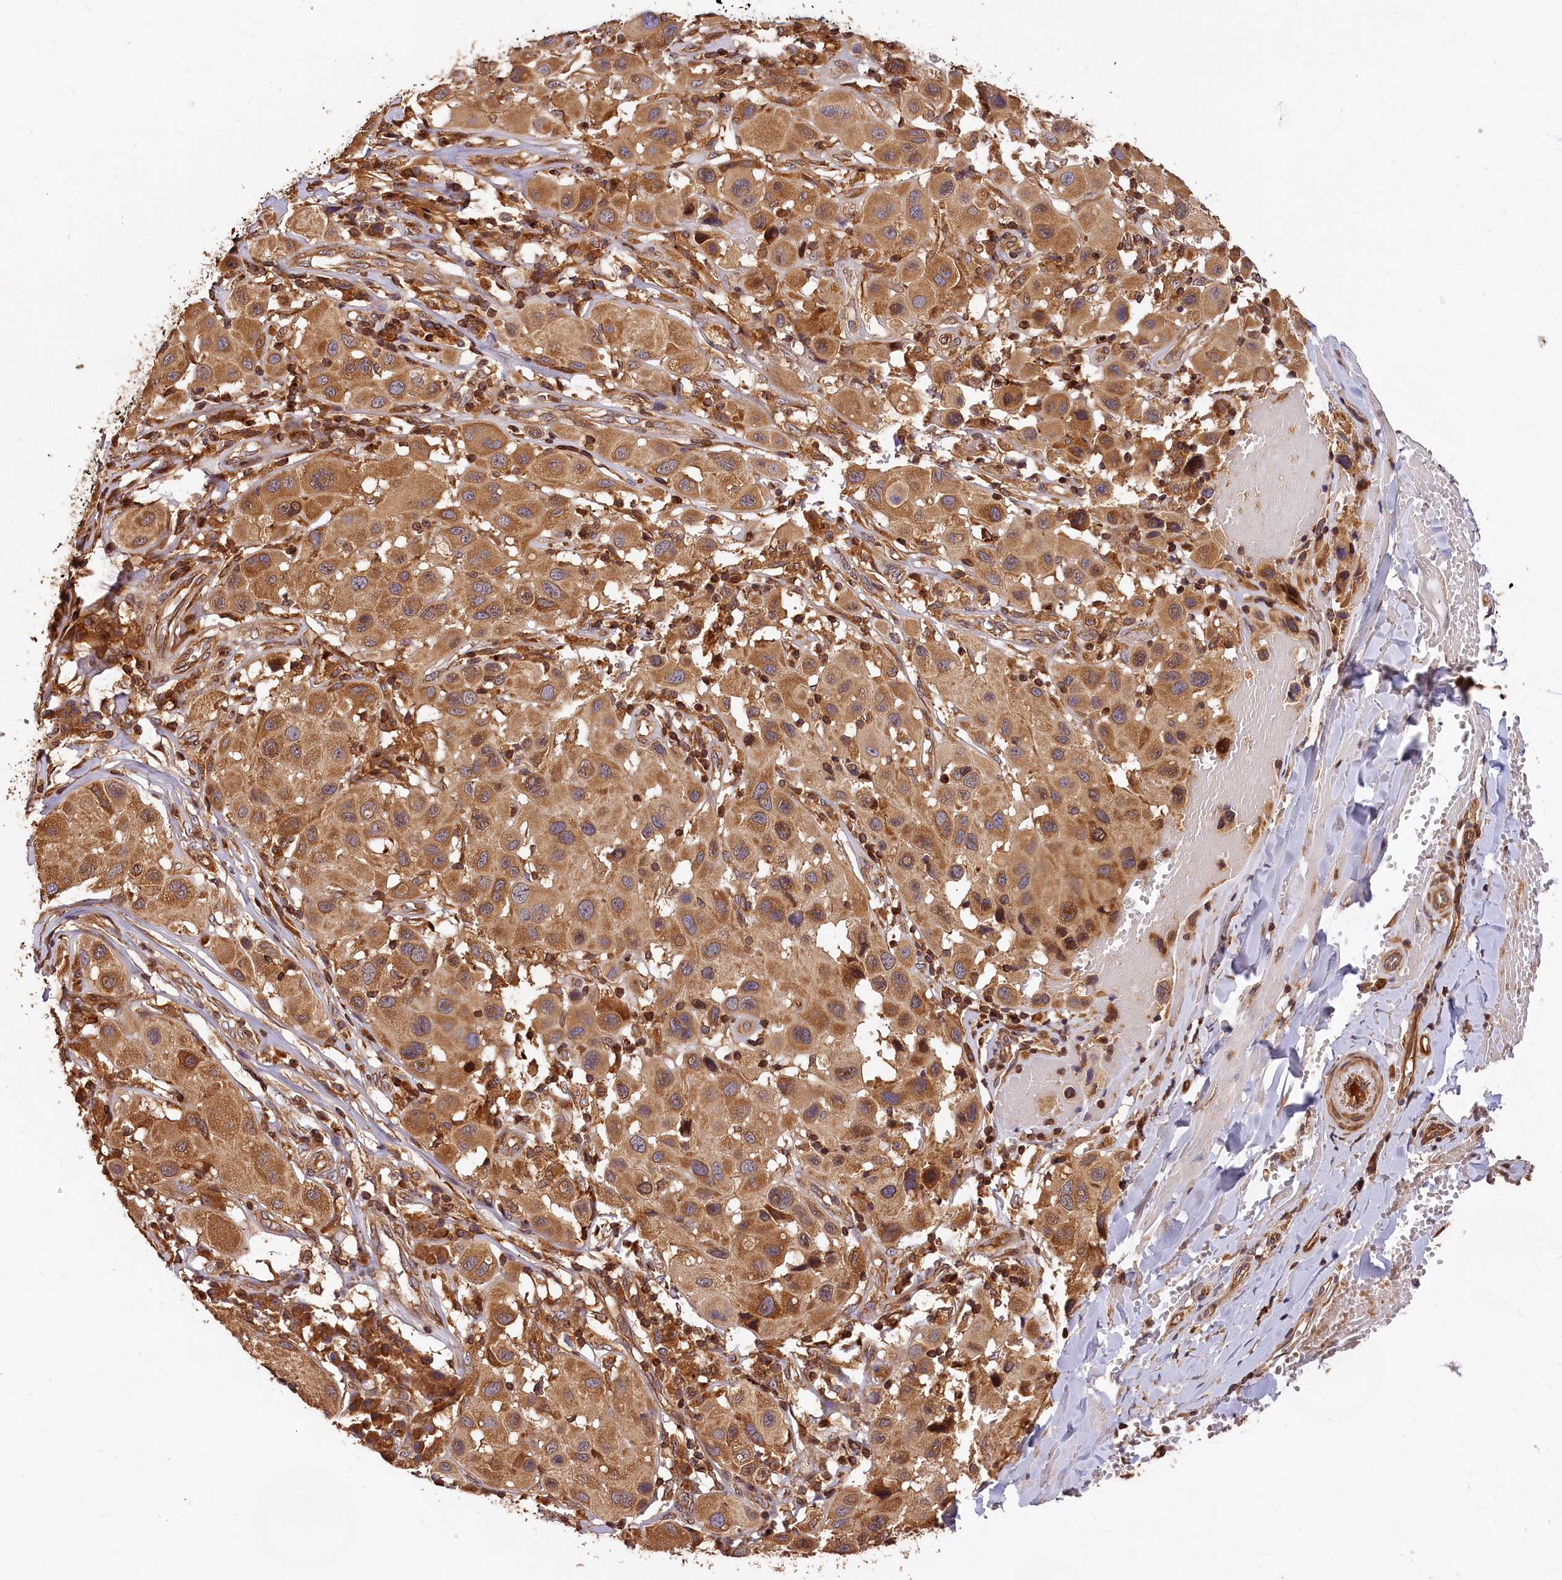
{"staining": {"intensity": "moderate", "quantity": ">75%", "location": "cytoplasmic/membranous"}, "tissue": "melanoma", "cell_type": "Tumor cells", "image_type": "cancer", "snomed": [{"axis": "morphology", "description": "Malignant melanoma, Metastatic site"}, {"axis": "topography", "description": "Skin"}], "caption": "Melanoma was stained to show a protein in brown. There is medium levels of moderate cytoplasmic/membranous staining in approximately >75% of tumor cells.", "gene": "HMOX2", "patient": {"sex": "male", "age": 41}}